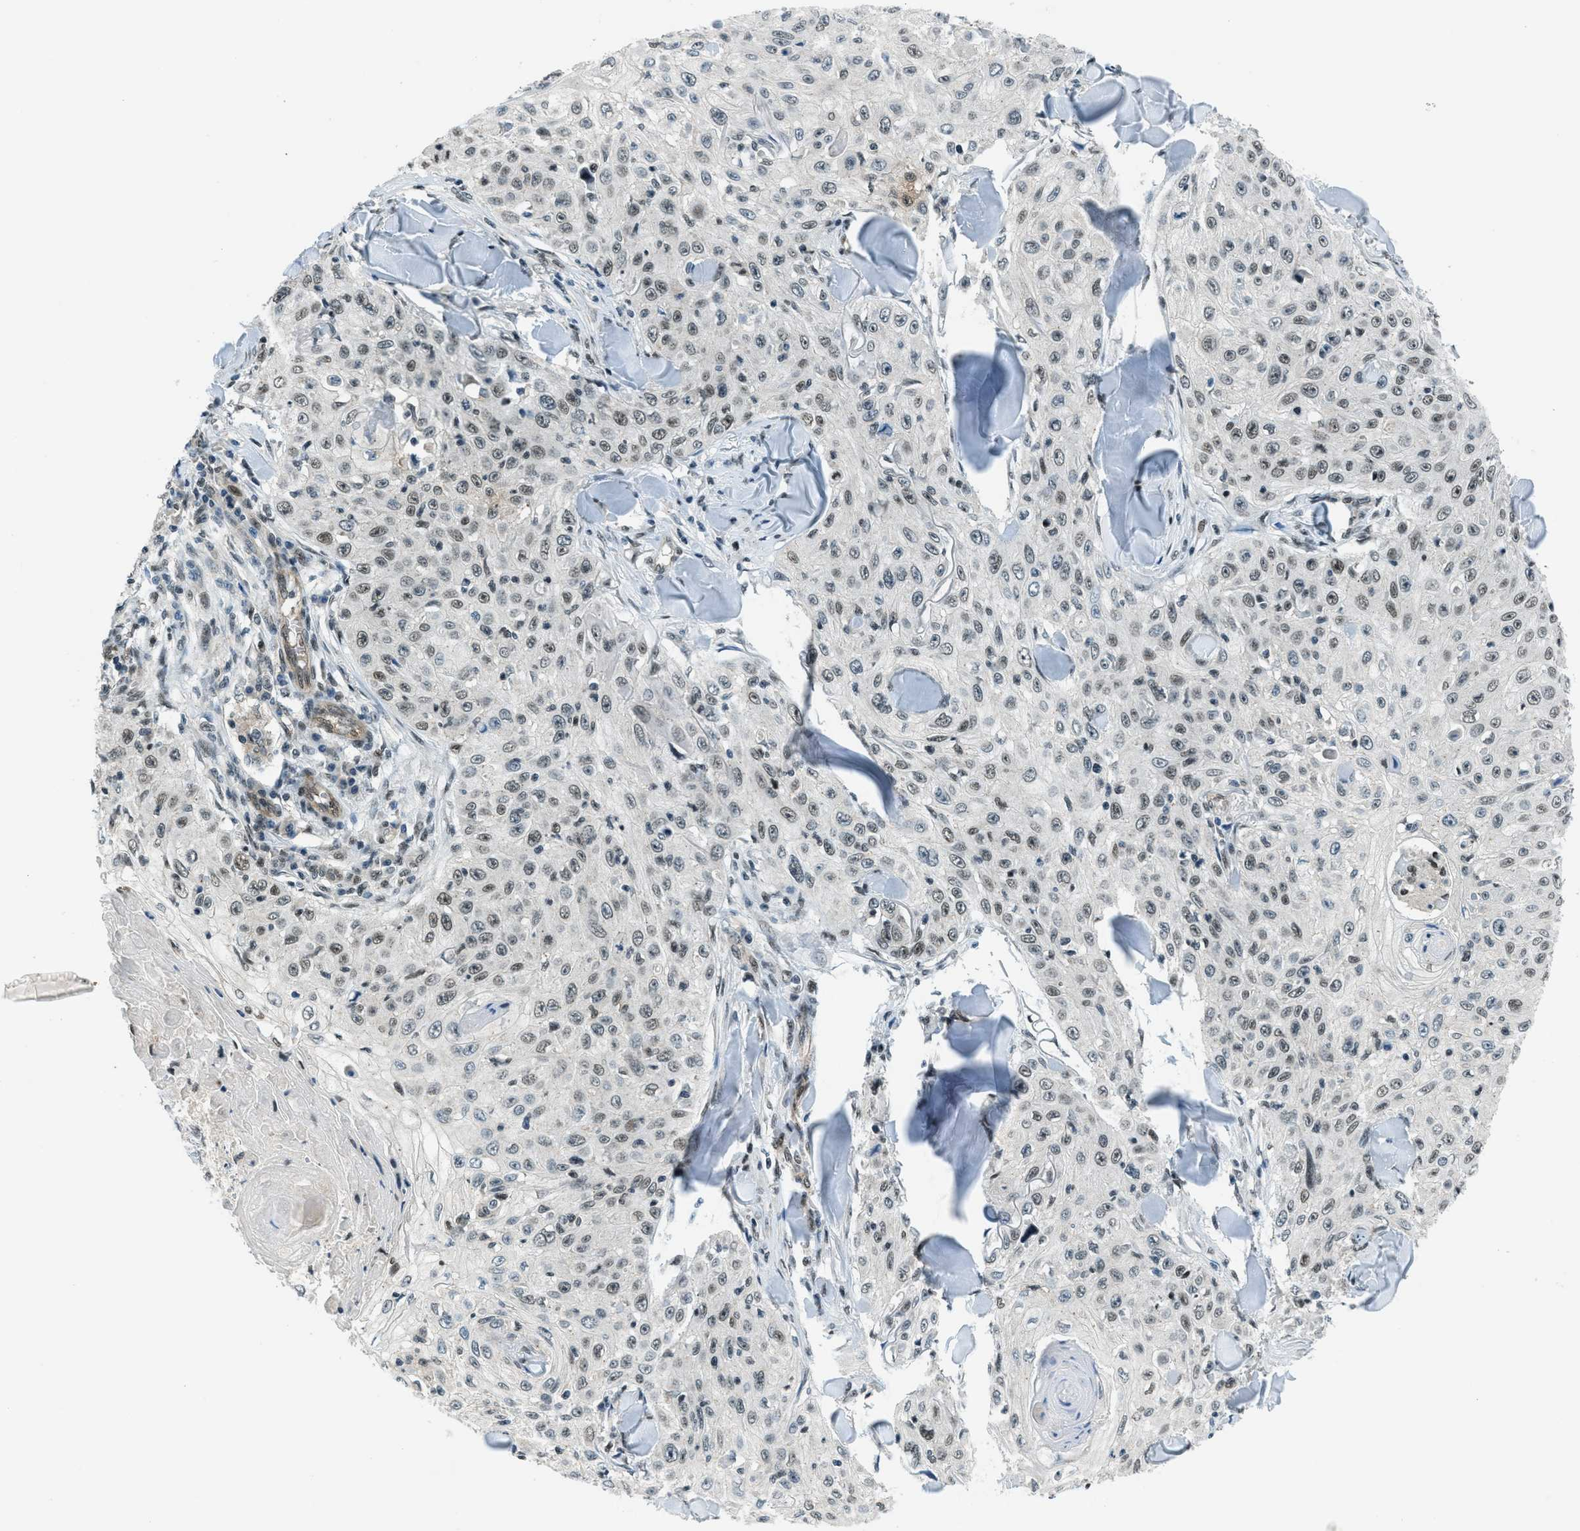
{"staining": {"intensity": "moderate", "quantity": "<25%", "location": "nuclear"}, "tissue": "skin cancer", "cell_type": "Tumor cells", "image_type": "cancer", "snomed": [{"axis": "morphology", "description": "Squamous cell carcinoma, NOS"}, {"axis": "topography", "description": "Skin"}], "caption": "Protein analysis of squamous cell carcinoma (skin) tissue demonstrates moderate nuclear expression in about <25% of tumor cells.", "gene": "KLF6", "patient": {"sex": "male", "age": 86}}